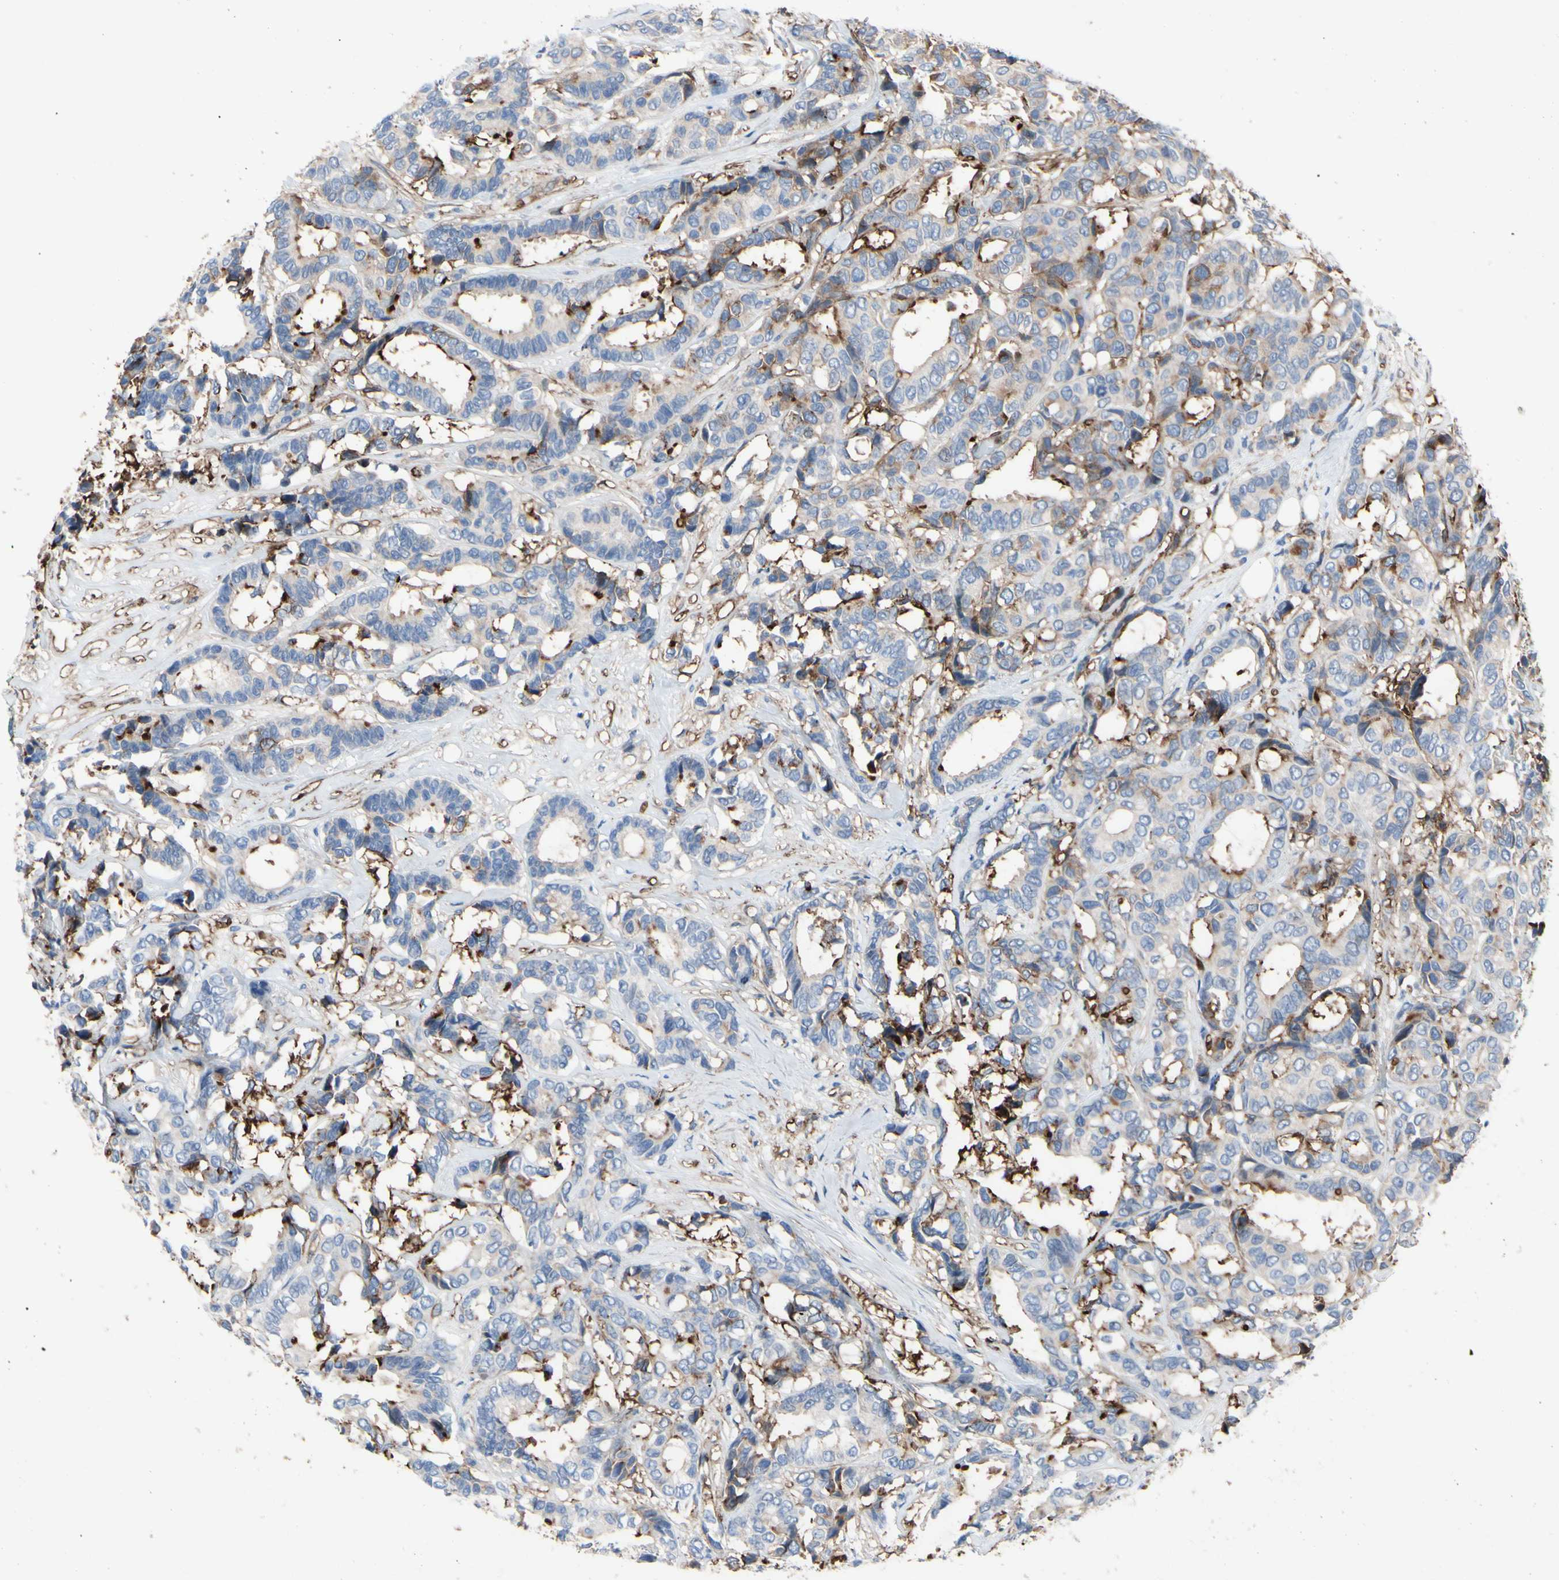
{"staining": {"intensity": "weak", "quantity": "25%-75%", "location": "cytoplasmic/membranous"}, "tissue": "breast cancer", "cell_type": "Tumor cells", "image_type": "cancer", "snomed": [{"axis": "morphology", "description": "Duct carcinoma"}, {"axis": "topography", "description": "Breast"}], "caption": "The photomicrograph exhibits staining of breast cancer (intraductal carcinoma), revealing weak cytoplasmic/membranous protein expression (brown color) within tumor cells.", "gene": "ANXA6", "patient": {"sex": "female", "age": 87}}